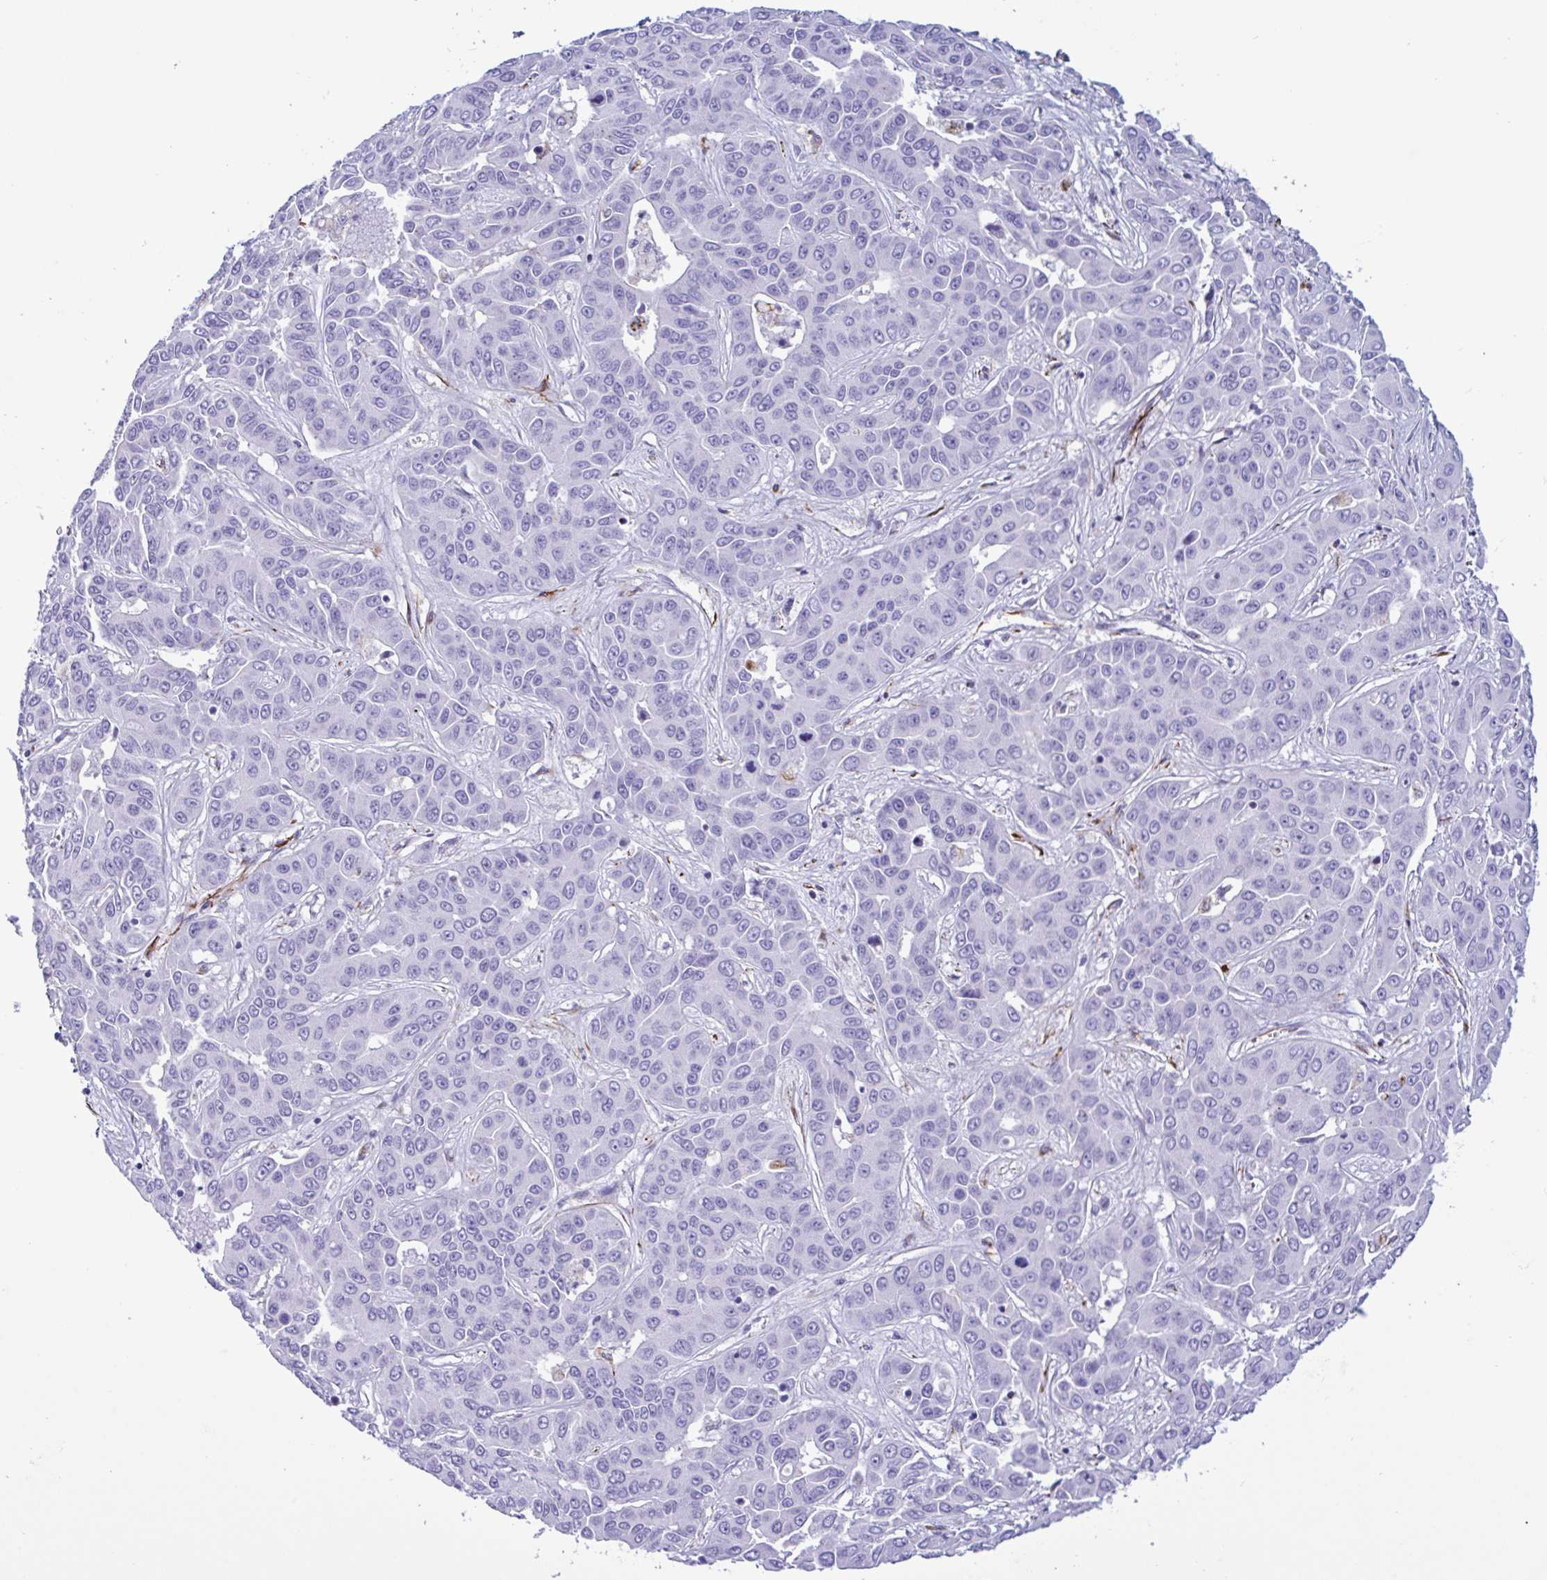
{"staining": {"intensity": "negative", "quantity": "none", "location": "none"}, "tissue": "liver cancer", "cell_type": "Tumor cells", "image_type": "cancer", "snomed": [{"axis": "morphology", "description": "Cholangiocarcinoma"}, {"axis": "topography", "description": "Liver"}], "caption": "Tumor cells show no significant protein positivity in liver cholangiocarcinoma.", "gene": "SMAD5", "patient": {"sex": "female", "age": 52}}